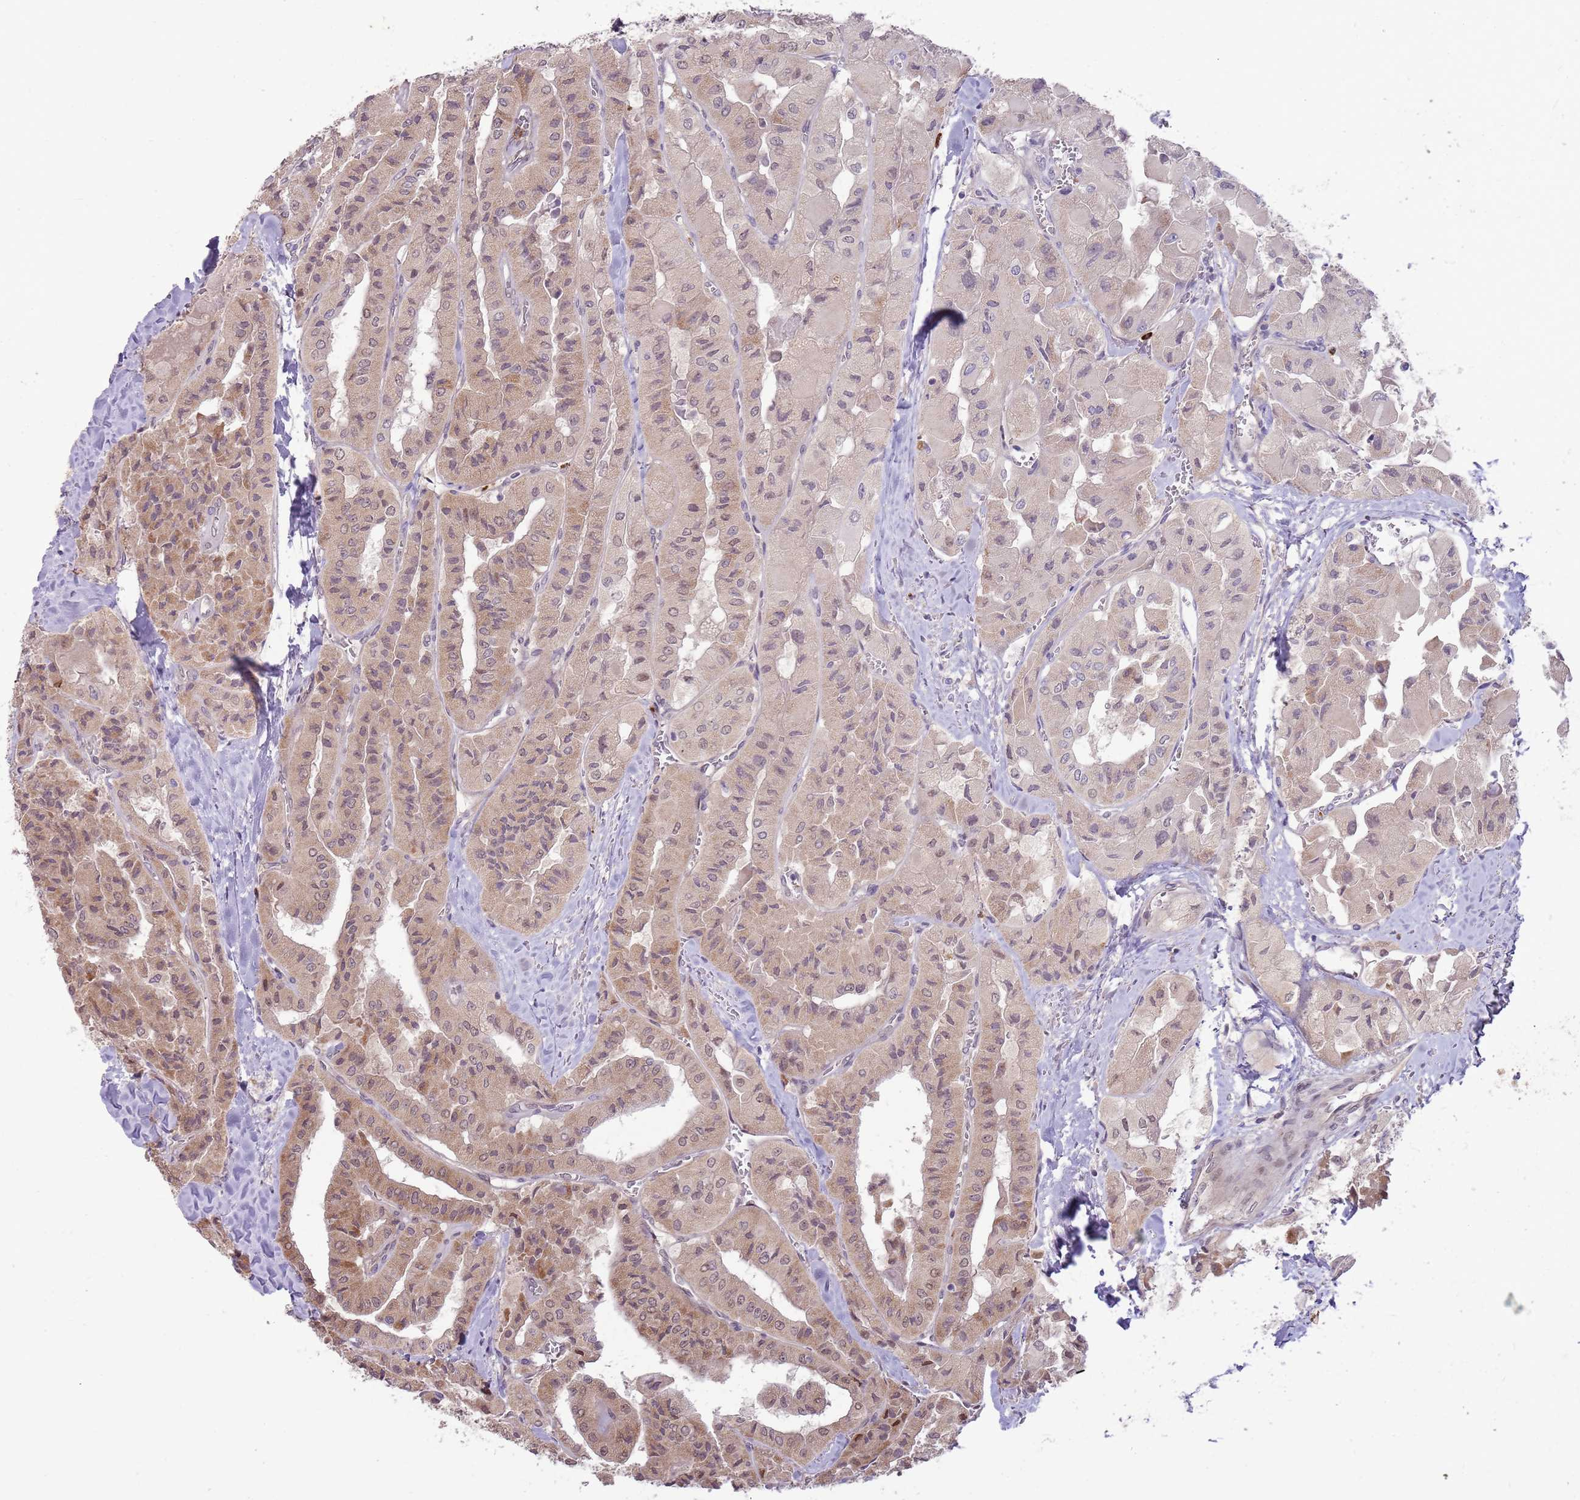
{"staining": {"intensity": "weak", "quantity": ">75%", "location": "cytoplasmic/membranous,nuclear"}, "tissue": "thyroid cancer", "cell_type": "Tumor cells", "image_type": "cancer", "snomed": [{"axis": "morphology", "description": "Normal tissue, NOS"}, {"axis": "morphology", "description": "Papillary adenocarcinoma, NOS"}, {"axis": "topography", "description": "Thyroid gland"}], "caption": "Immunohistochemistry (IHC) micrograph of neoplastic tissue: thyroid cancer stained using IHC demonstrates low levels of weak protein expression localized specifically in the cytoplasmic/membranous and nuclear of tumor cells, appearing as a cytoplasmic/membranous and nuclear brown color.", "gene": "NBPF6", "patient": {"sex": "female", "age": 59}}